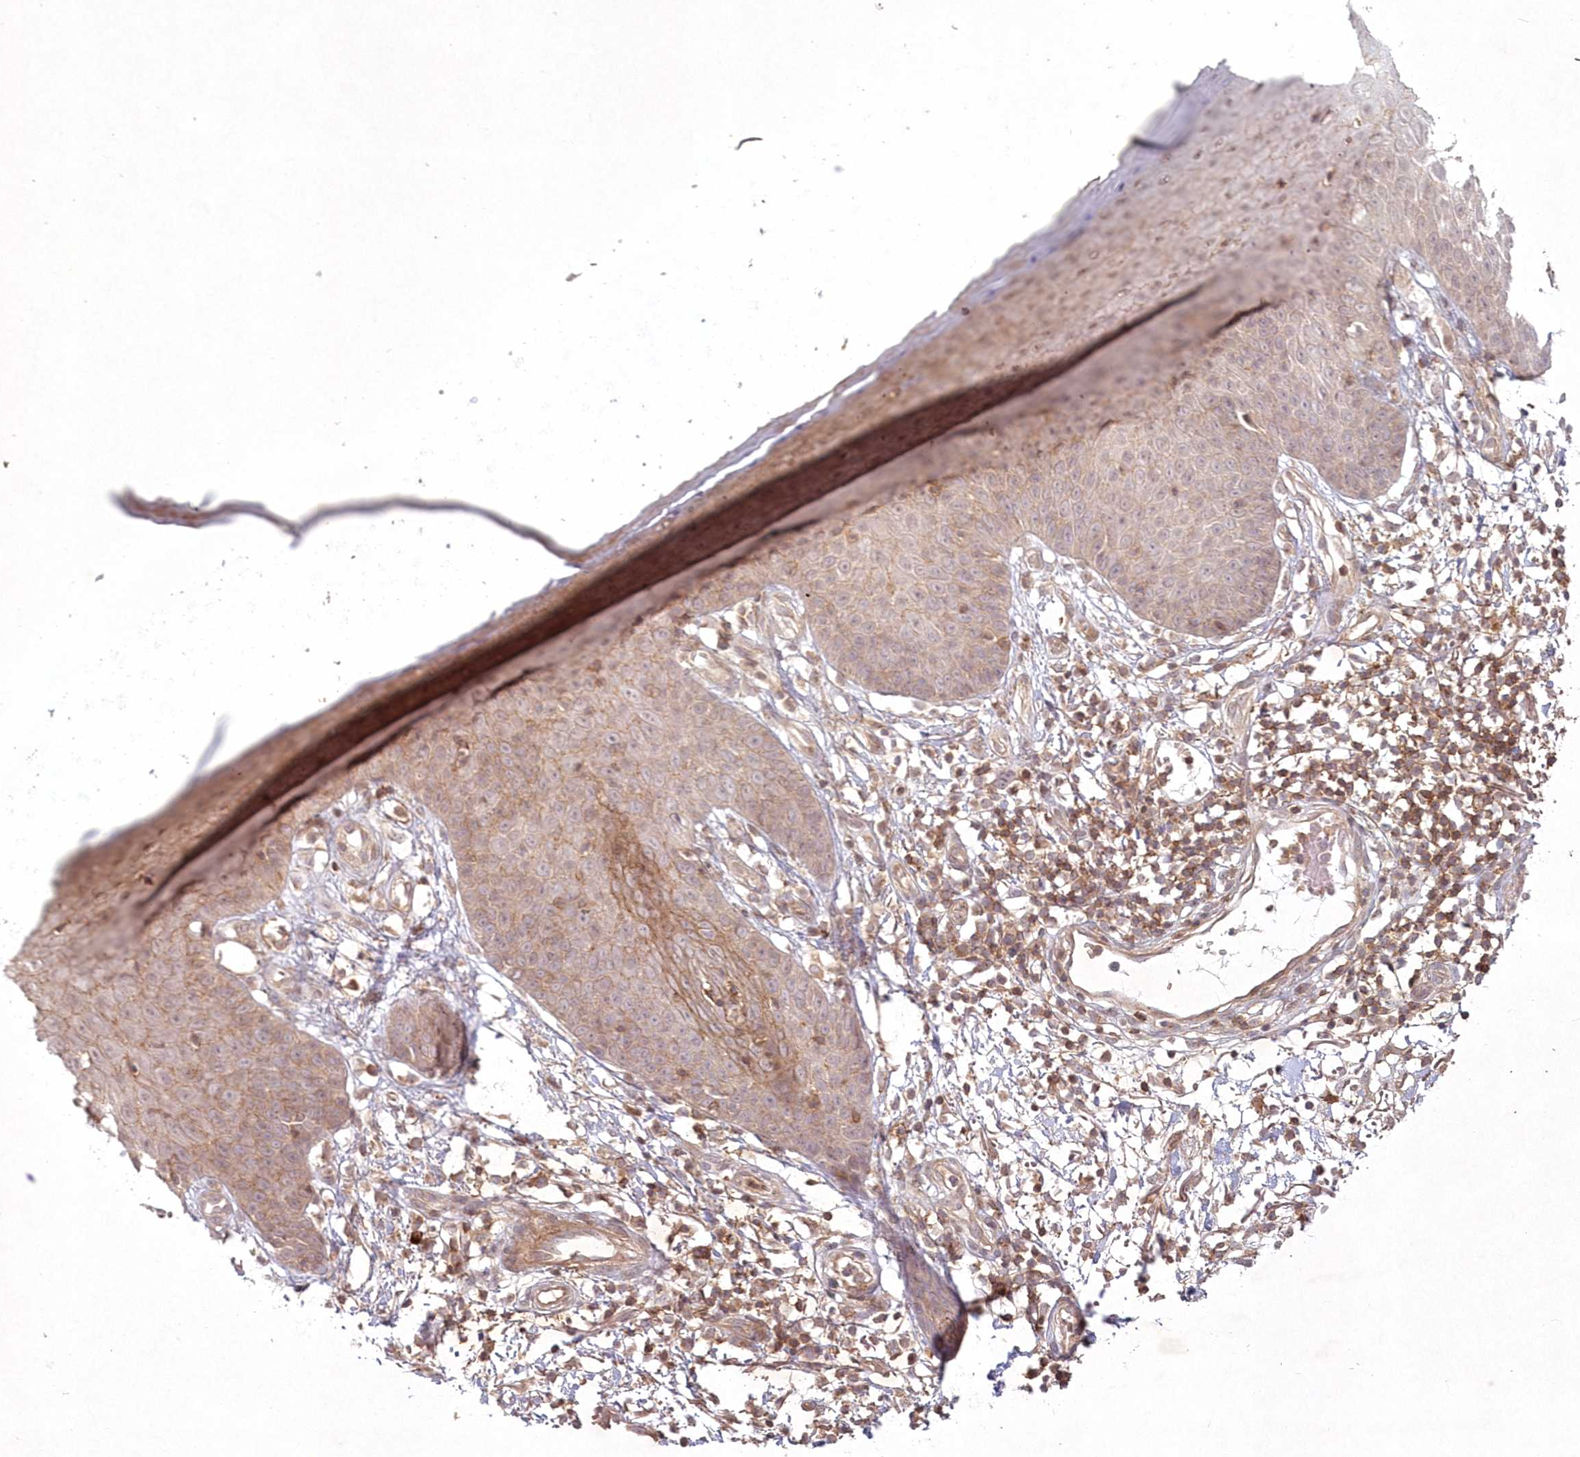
{"staining": {"intensity": "moderate", "quantity": ">75%", "location": "cytoplasmic/membranous"}, "tissue": "skin", "cell_type": "Fibroblasts", "image_type": "normal", "snomed": [{"axis": "morphology", "description": "Normal tissue, NOS"}, {"axis": "morphology", "description": "Inflammation, NOS"}, {"axis": "topography", "description": "Skin"}], "caption": "Fibroblasts exhibit medium levels of moderate cytoplasmic/membranous staining in about >75% of cells in benign human skin.", "gene": "TOGARAM2", "patient": {"sex": "female", "age": 44}}